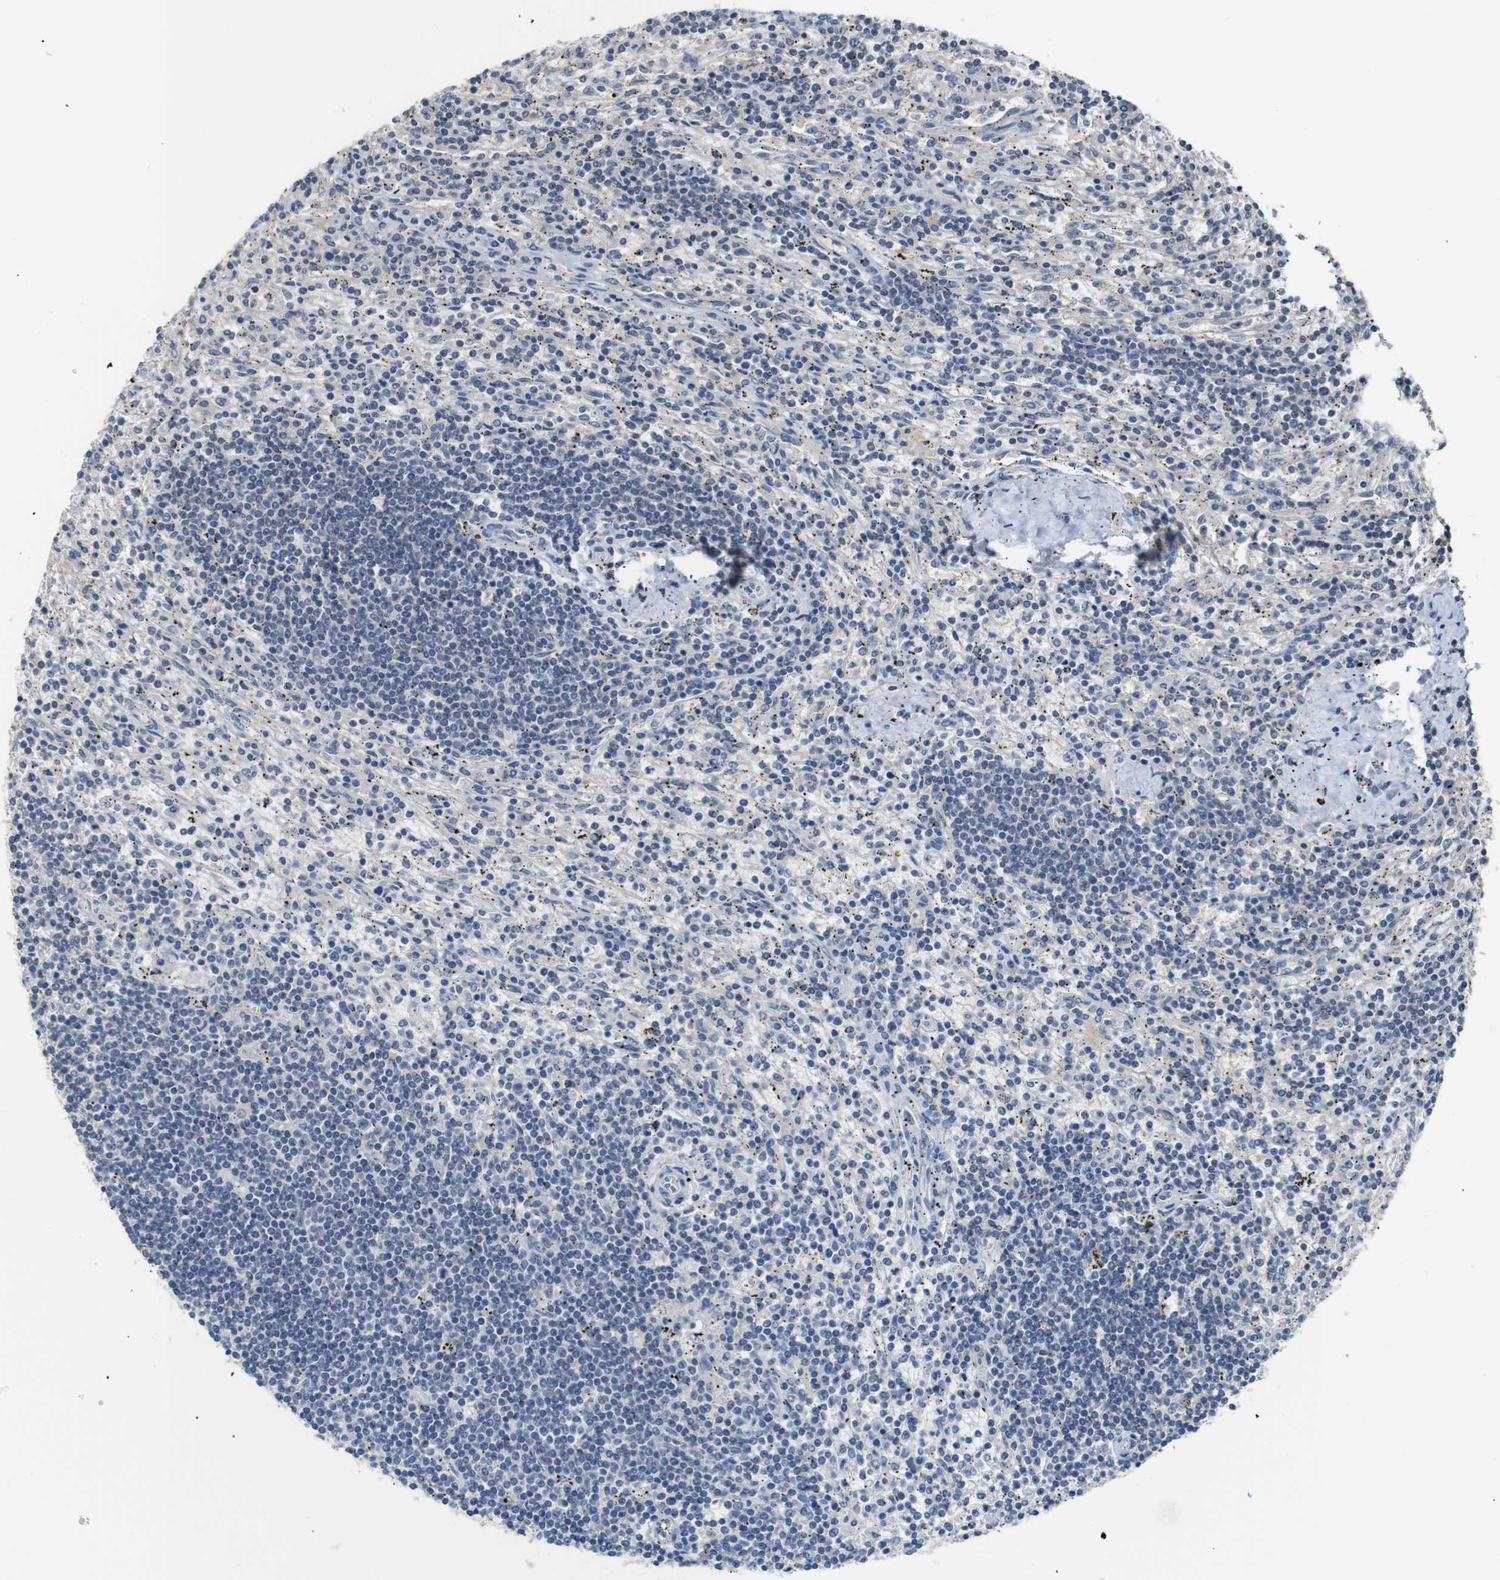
{"staining": {"intensity": "negative", "quantity": "none", "location": "none"}, "tissue": "lymphoma", "cell_type": "Tumor cells", "image_type": "cancer", "snomed": [{"axis": "morphology", "description": "Malignant lymphoma, non-Hodgkin's type, Low grade"}, {"axis": "topography", "description": "Spleen"}], "caption": "Low-grade malignant lymphoma, non-Hodgkin's type was stained to show a protein in brown. There is no significant positivity in tumor cells.", "gene": "SFN", "patient": {"sex": "male", "age": 76}}